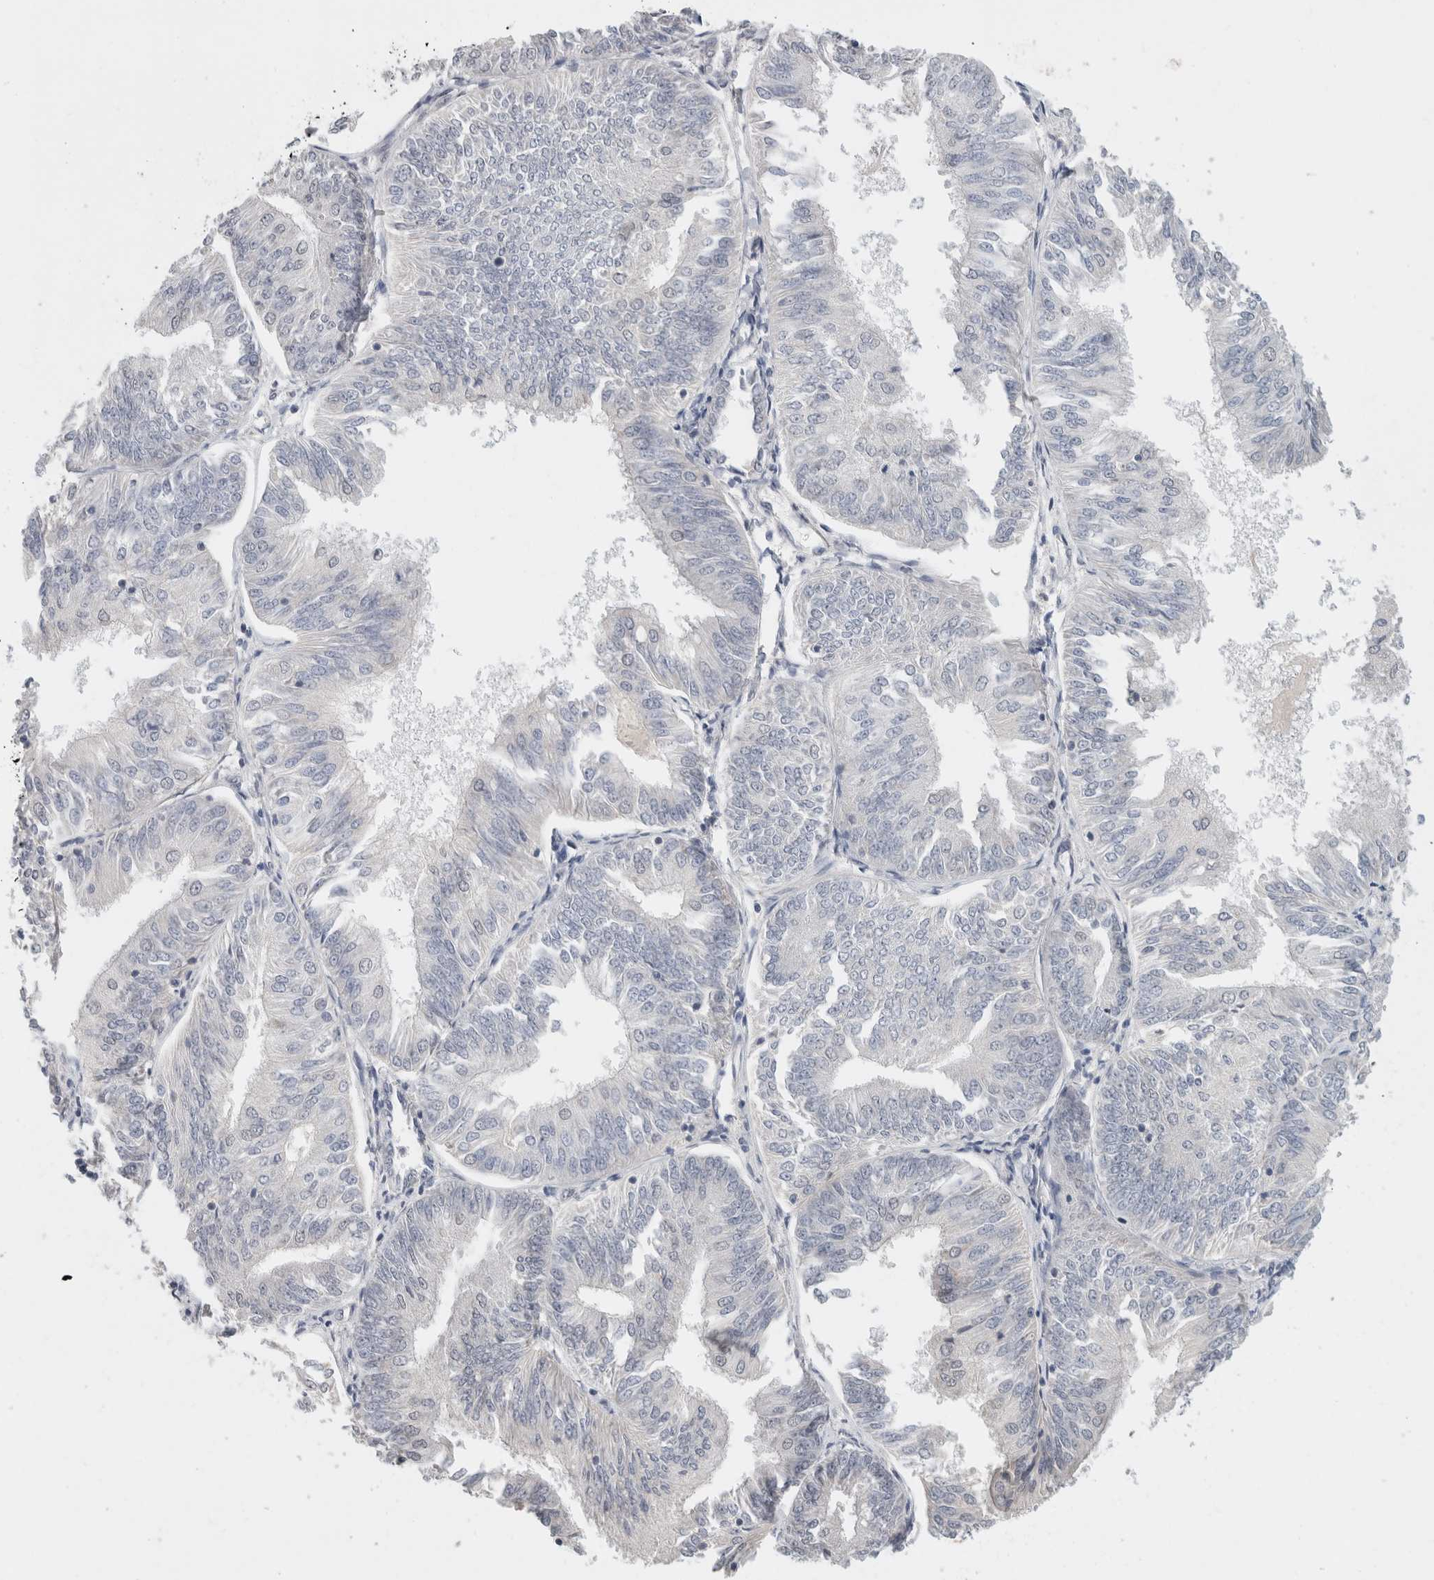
{"staining": {"intensity": "negative", "quantity": "none", "location": "none"}, "tissue": "endometrial cancer", "cell_type": "Tumor cells", "image_type": "cancer", "snomed": [{"axis": "morphology", "description": "Adenocarcinoma, NOS"}, {"axis": "topography", "description": "Endometrium"}], "caption": "Tumor cells are negative for protein expression in human endometrial cancer.", "gene": "HCN3", "patient": {"sex": "female", "age": 58}}